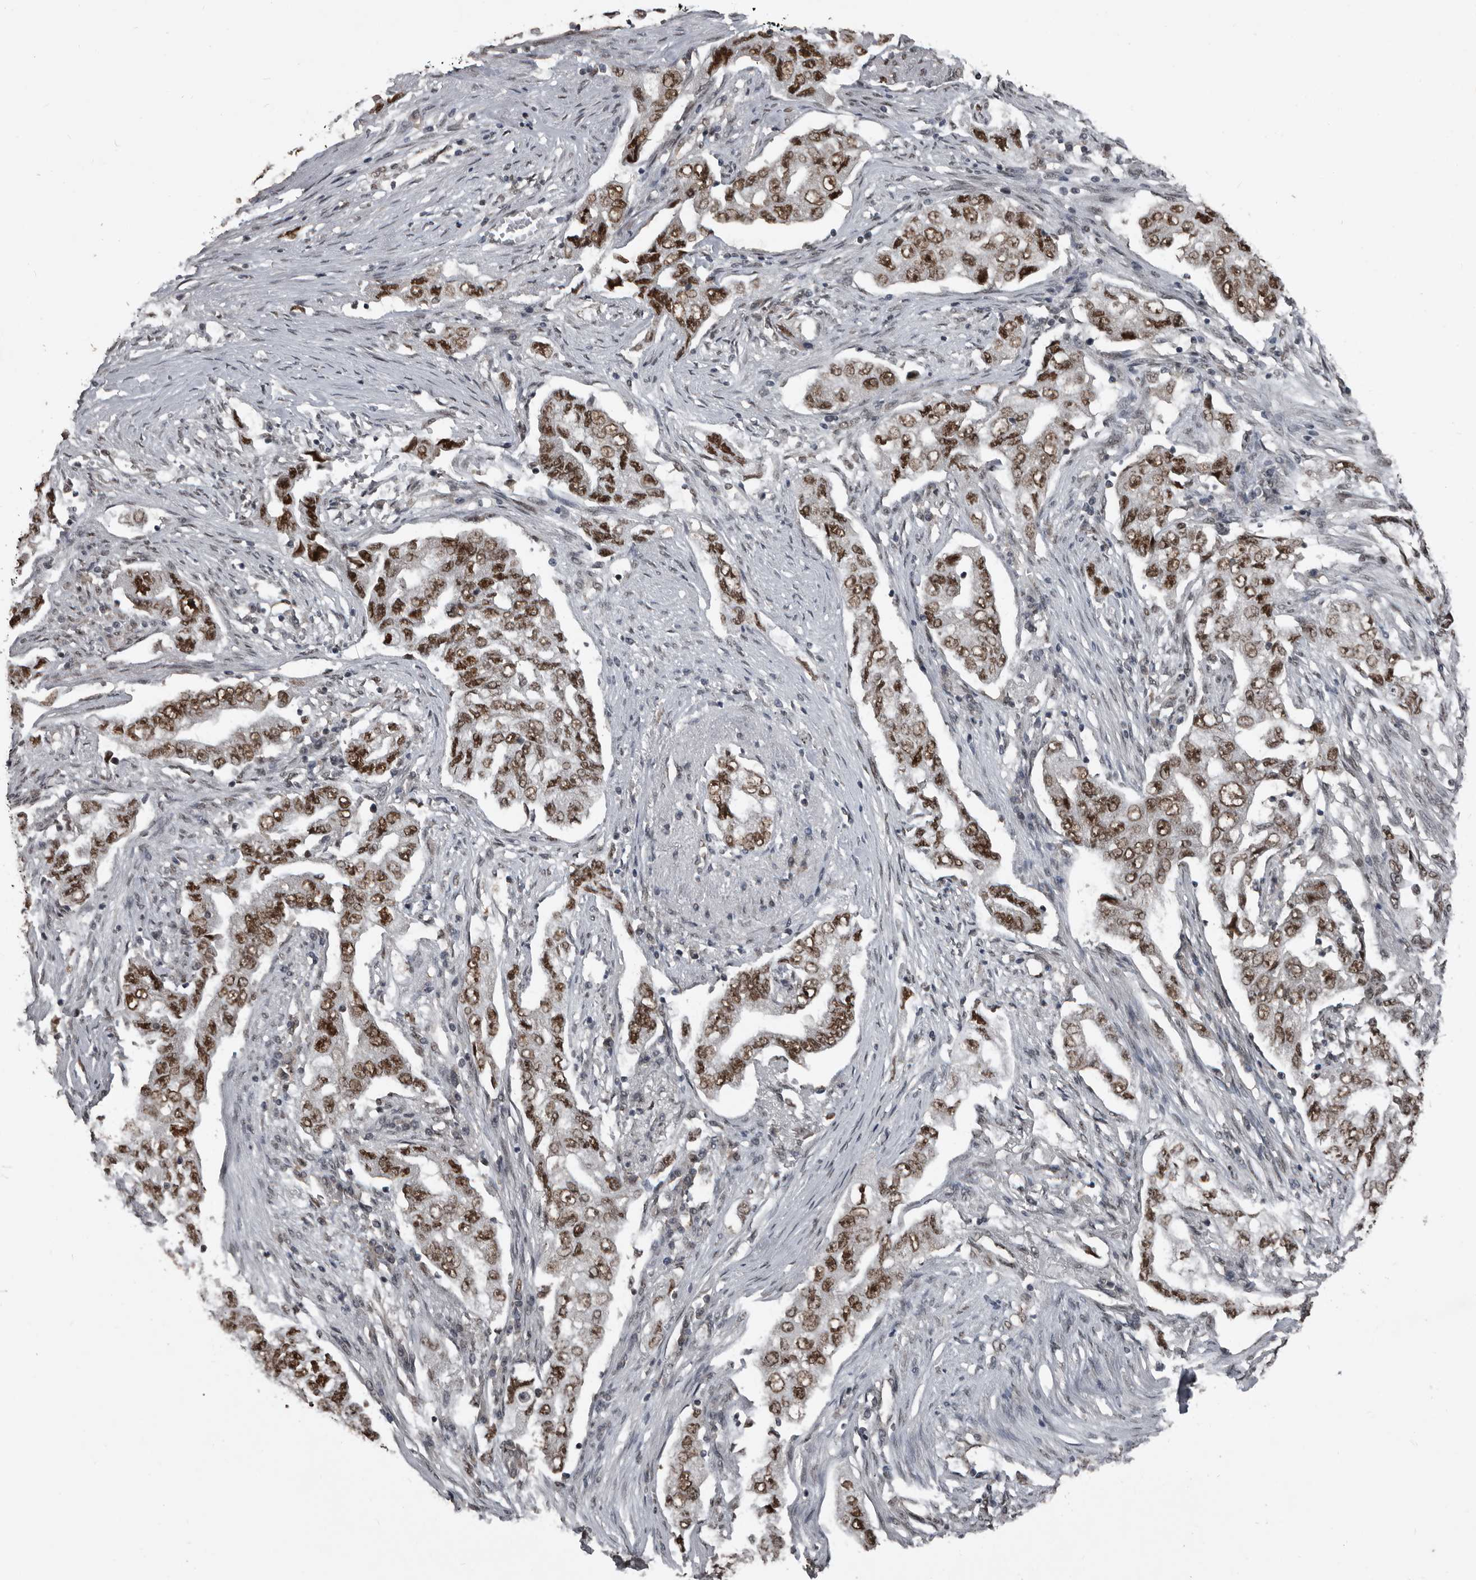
{"staining": {"intensity": "strong", "quantity": ">75%", "location": "nuclear"}, "tissue": "lung cancer", "cell_type": "Tumor cells", "image_type": "cancer", "snomed": [{"axis": "morphology", "description": "Adenocarcinoma, NOS"}, {"axis": "topography", "description": "Lung"}], "caption": "This is an image of immunohistochemistry (IHC) staining of lung adenocarcinoma, which shows strong staining in the nuclear of tumor cells.", "gene": "CHD1L", "patient": {"sex": "female", "age": 51}}